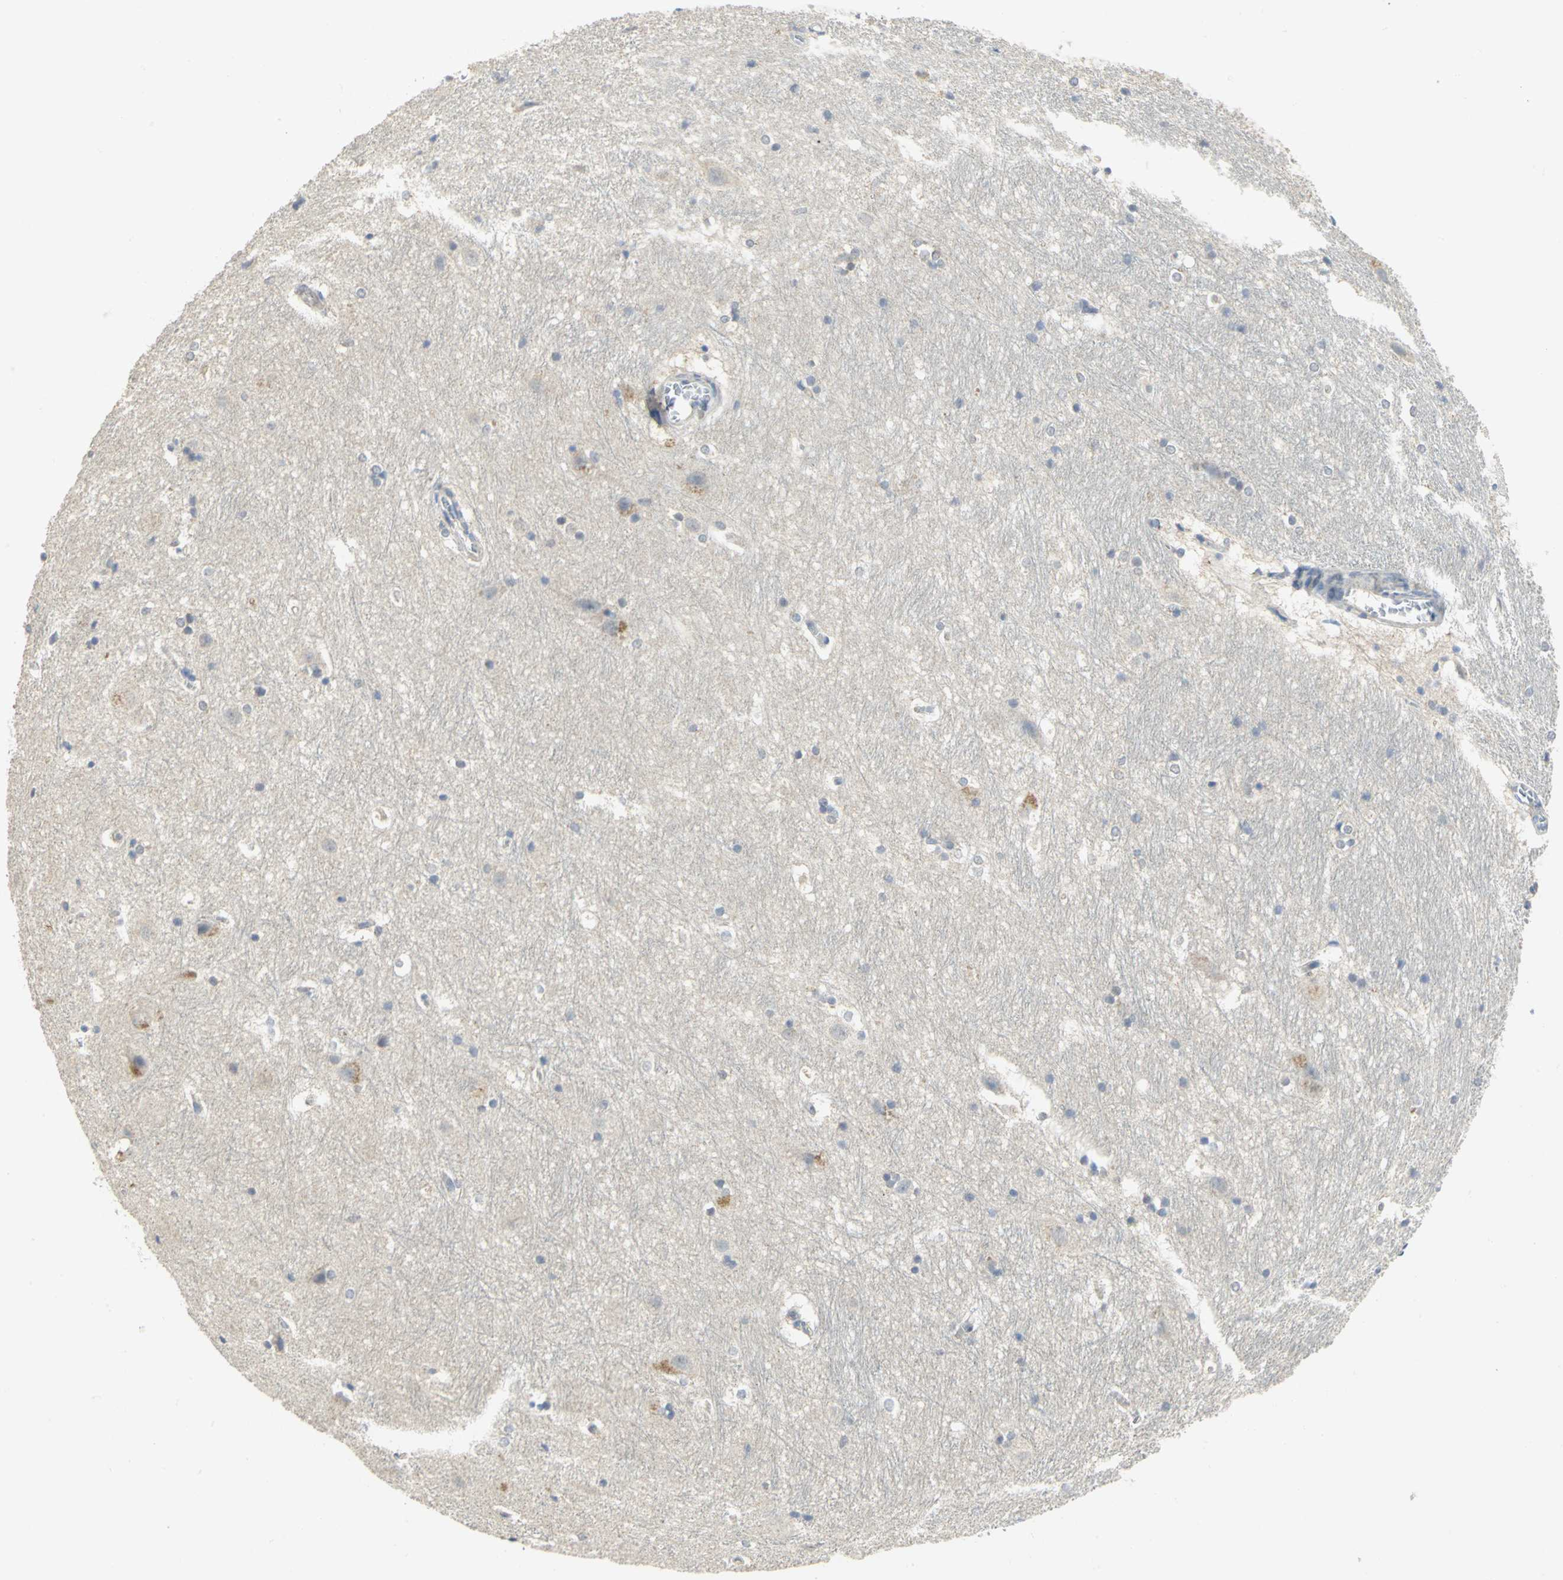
{"staining": {"intensity": "weak", "quantity": "<25%", "location": "nuclear"}, "tissue": "hippocampus", "cell_type": "Glial cells", "image_type": "normal", "snomed": [{"axis": "morphology", "description": "Normal tissue, NOS"}, {"axis": "topography", "description": "Hippocampus"}], "caption": "A high-resolution histopathology image shows IHC staining of normal hippocampus, which demonstrates no significant expression in glial cells.", "gene": "PPIA", "patient": {"sex": "female", "age": 19}}